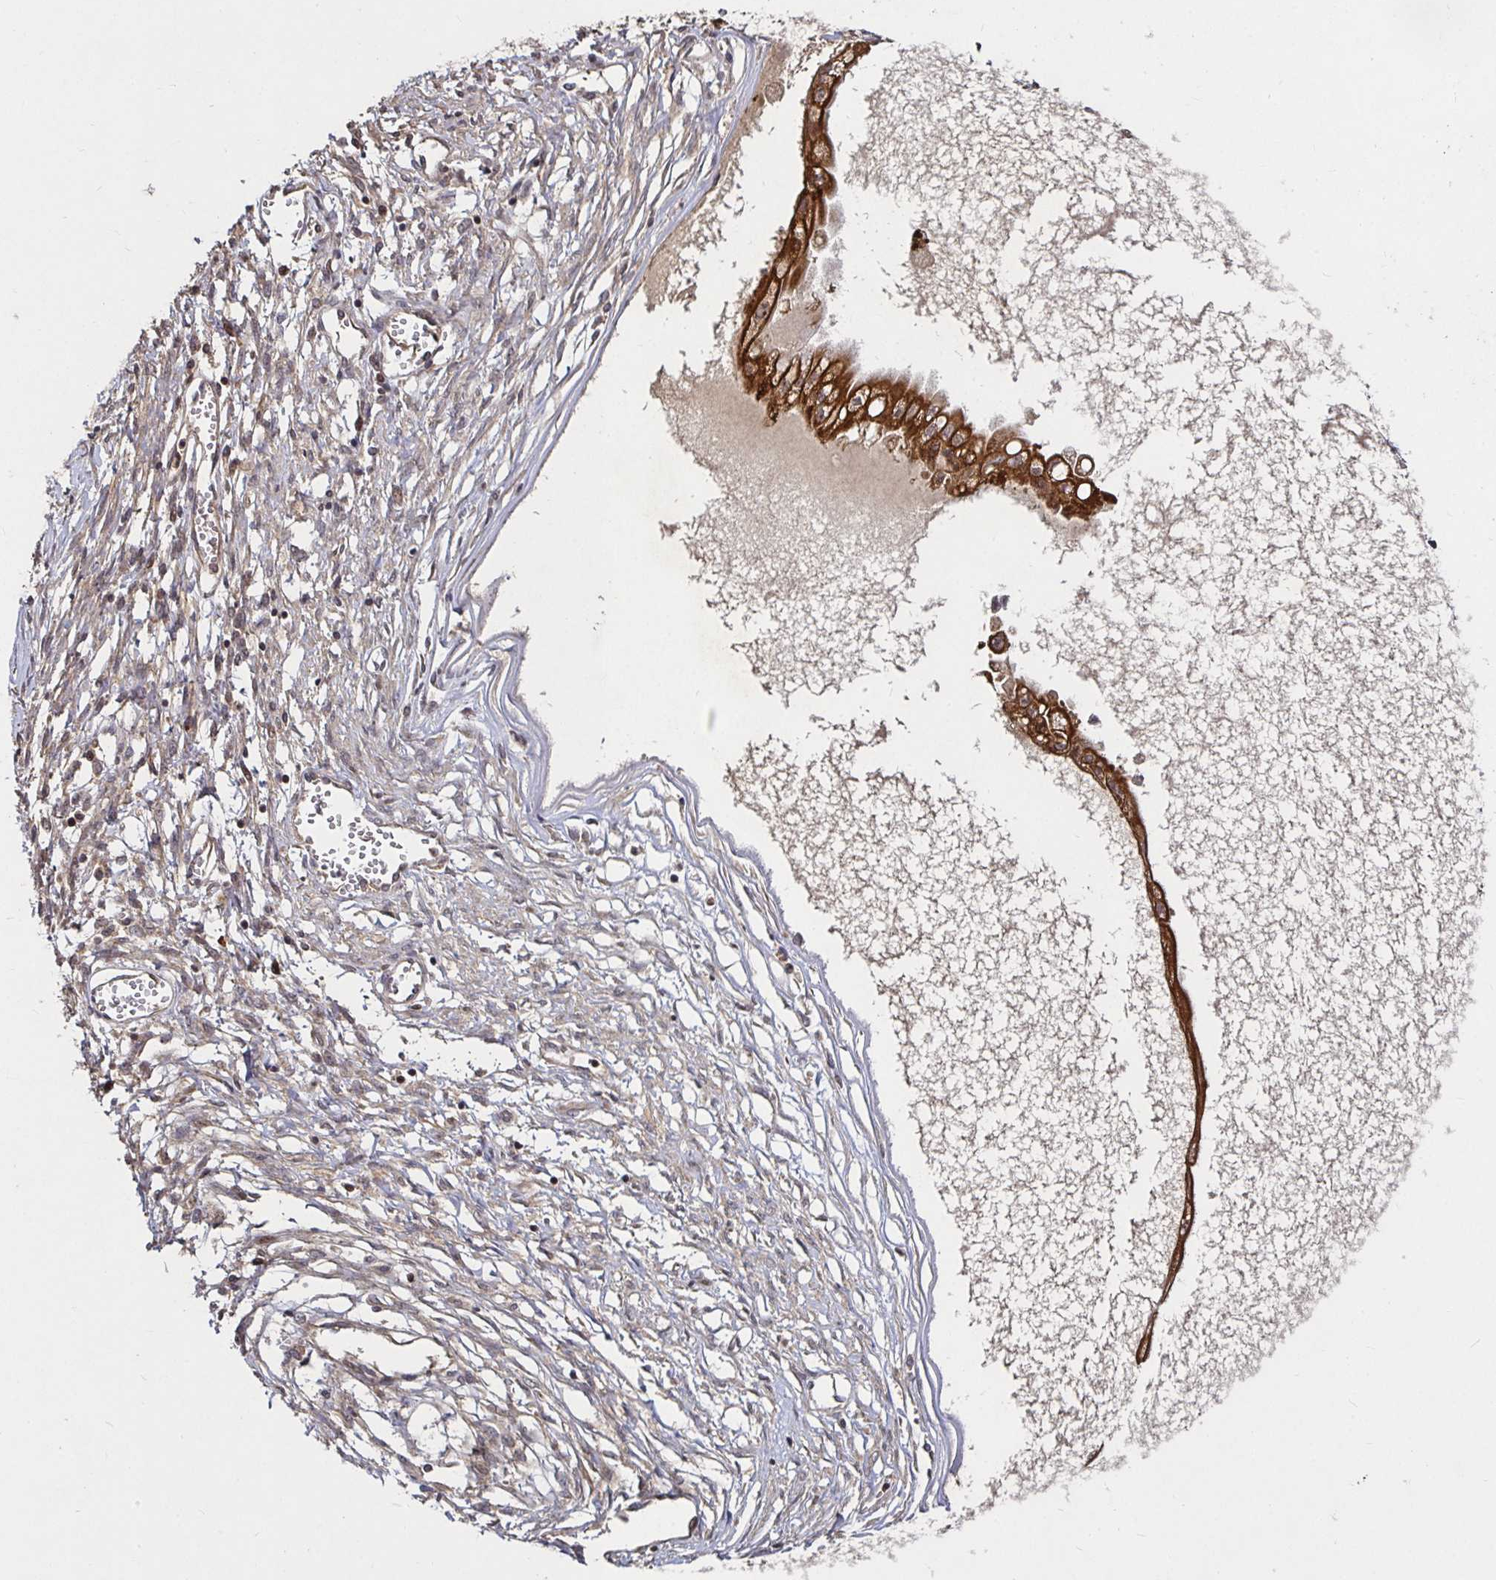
{"staining": {"intensity": "strong", "quantity": ">75%", "location": "cytoplasmic/membranous"}, "tissue": "ovarian cancer", "cell_type": "Tumor cells", "image_type": "cancer", "snomed": [{"axis": "morphology", "description": "Cystadenocarcinoma, mucinous, NOS"}, {"axis": "topography", "description": "Ovary"}], "caption": "There is high levels of strong cytoplasmic/membranous expression in tumor cells of ovarian mucinous cystadenocarcinoma, as demonstrated by immunohistochemical staining (brown color).", "gene": "SMYD3", "patient": {"sex": "female", "age": 34}}